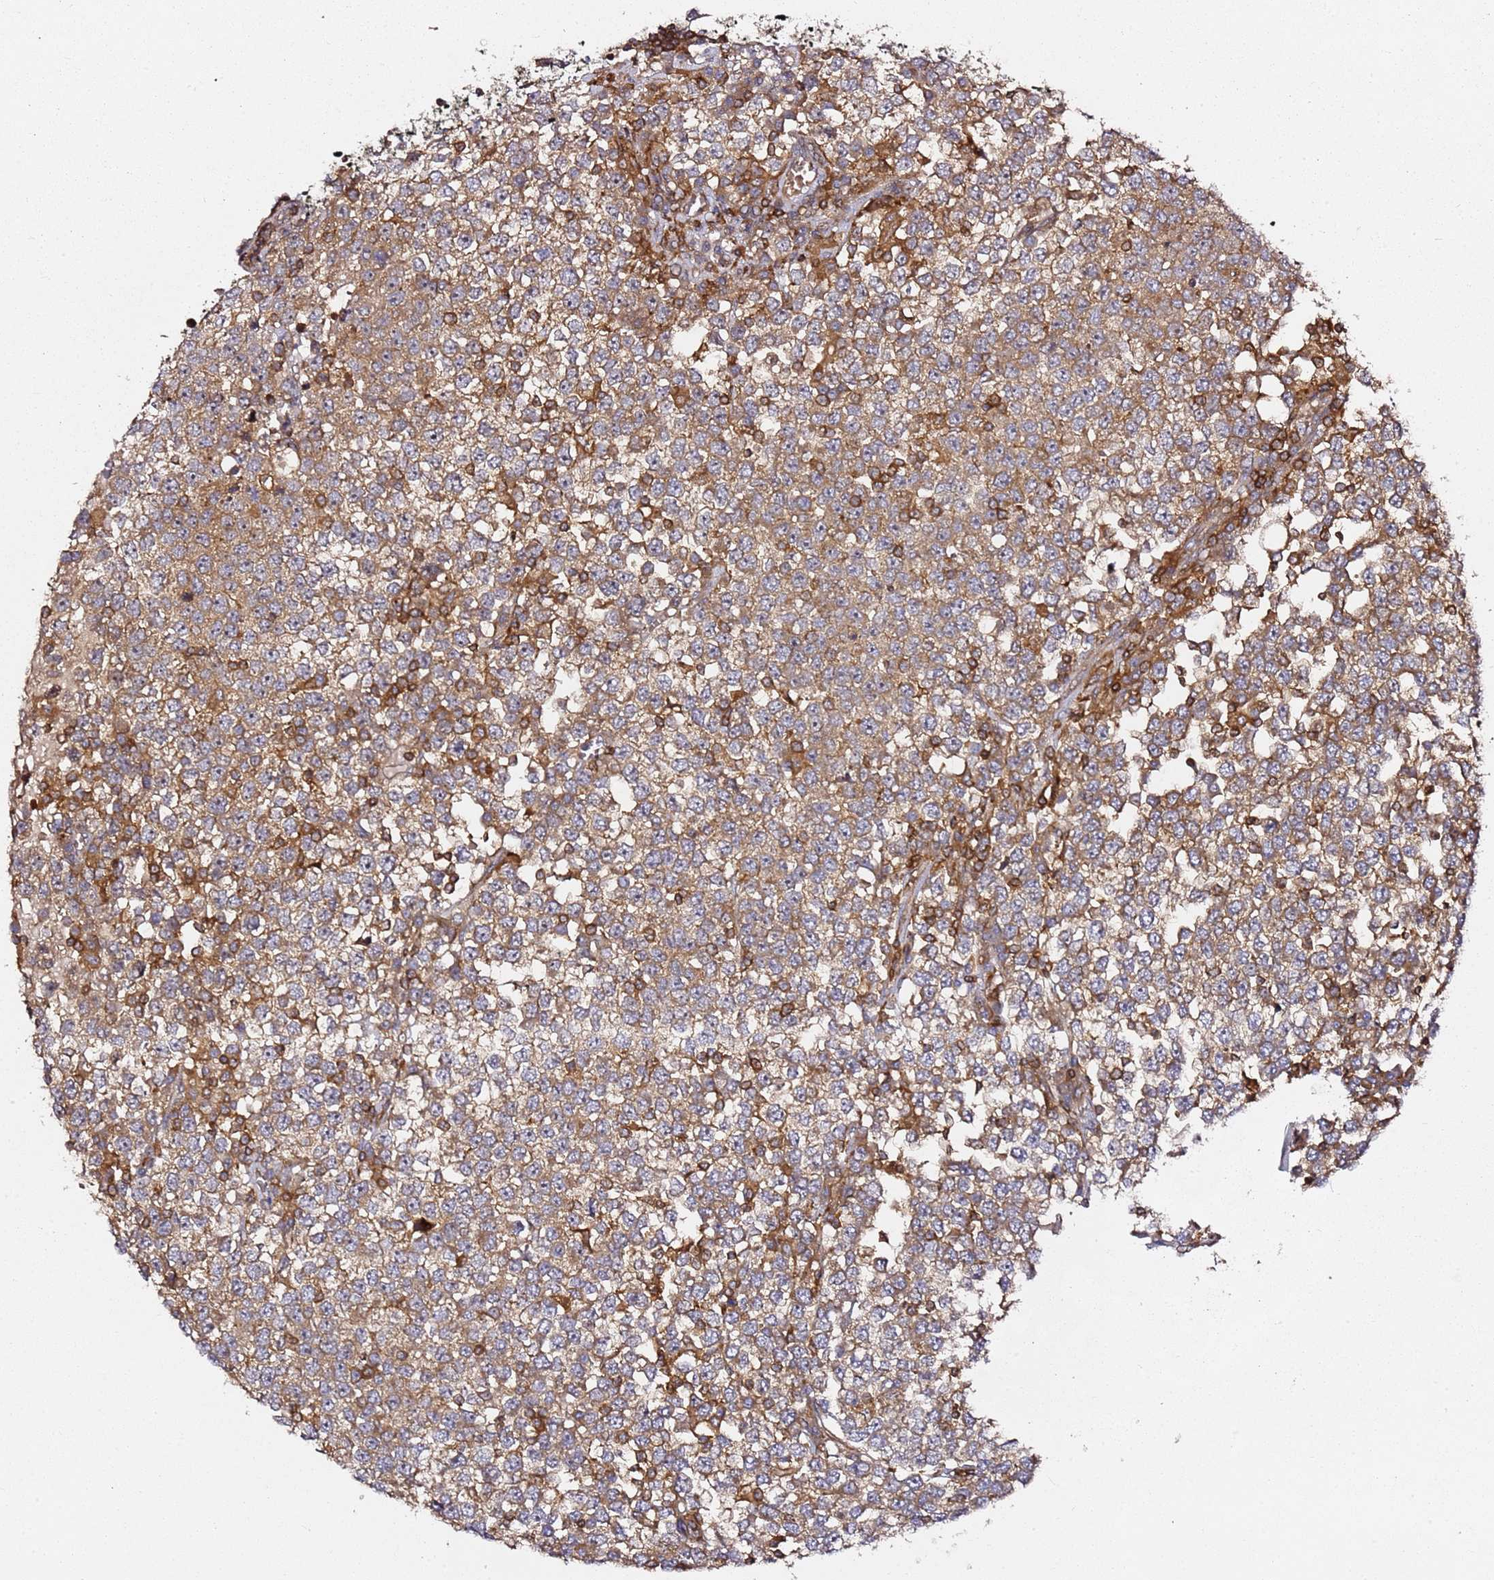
{"staining": {"intensity": "moderate", "quantity": ">75%", "location": "cytoplasmic/membranous"}, "tissue": "testis cancer", "cell_type": "Tumor cells", "image_type": "cancer", "snomed": [{"axis": "morphology", "description": "Seminoma, NOS"}, {"axis": "topography", "description": "Testis"}], "caption": "Testis seminoma stained with a protein marker demonstrates moderate staining in tumor cells.", "gene": "PRMT7", "patient": {"sex": "male", "age": 65}}